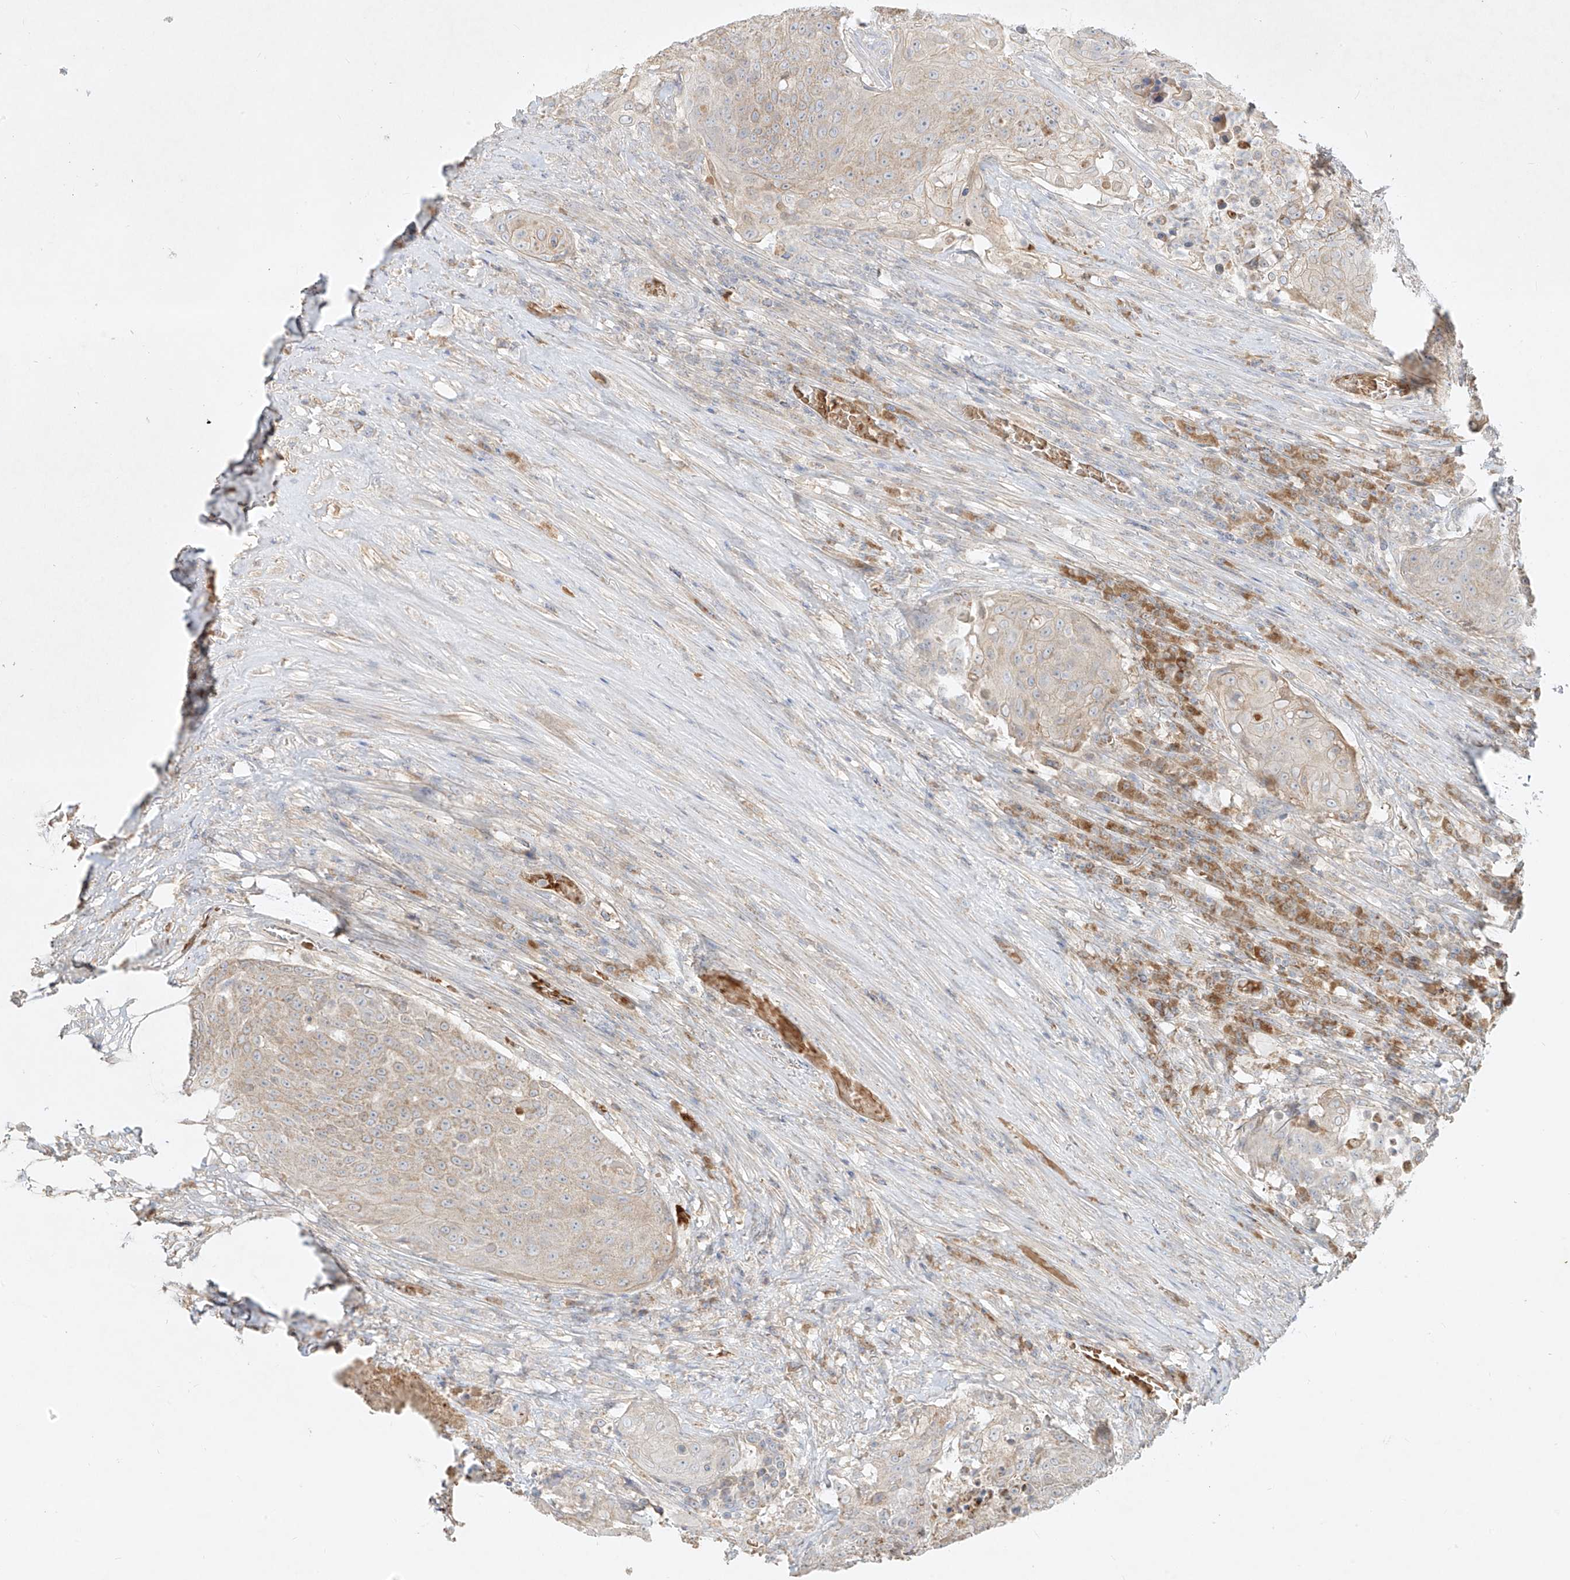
{"staining": {"intensity": "negative", "quantity": "none", "location": "none"}, "tissue": "urothelial cancer", "cell_type": "Tumor cells", "image_type": "cancer", "snomed": [{"axis": "morphology", "description": "Urothelial carcinoma, High grade"}, {"axis": "topography", "description": "Urinary bladder"}], "caption": "Urothelial cancer was stained to show a protein in brown. There is no significant staining in tumor cells.", "gene": "KPNA7", "patient": {"sex": "female", "age": 63}}